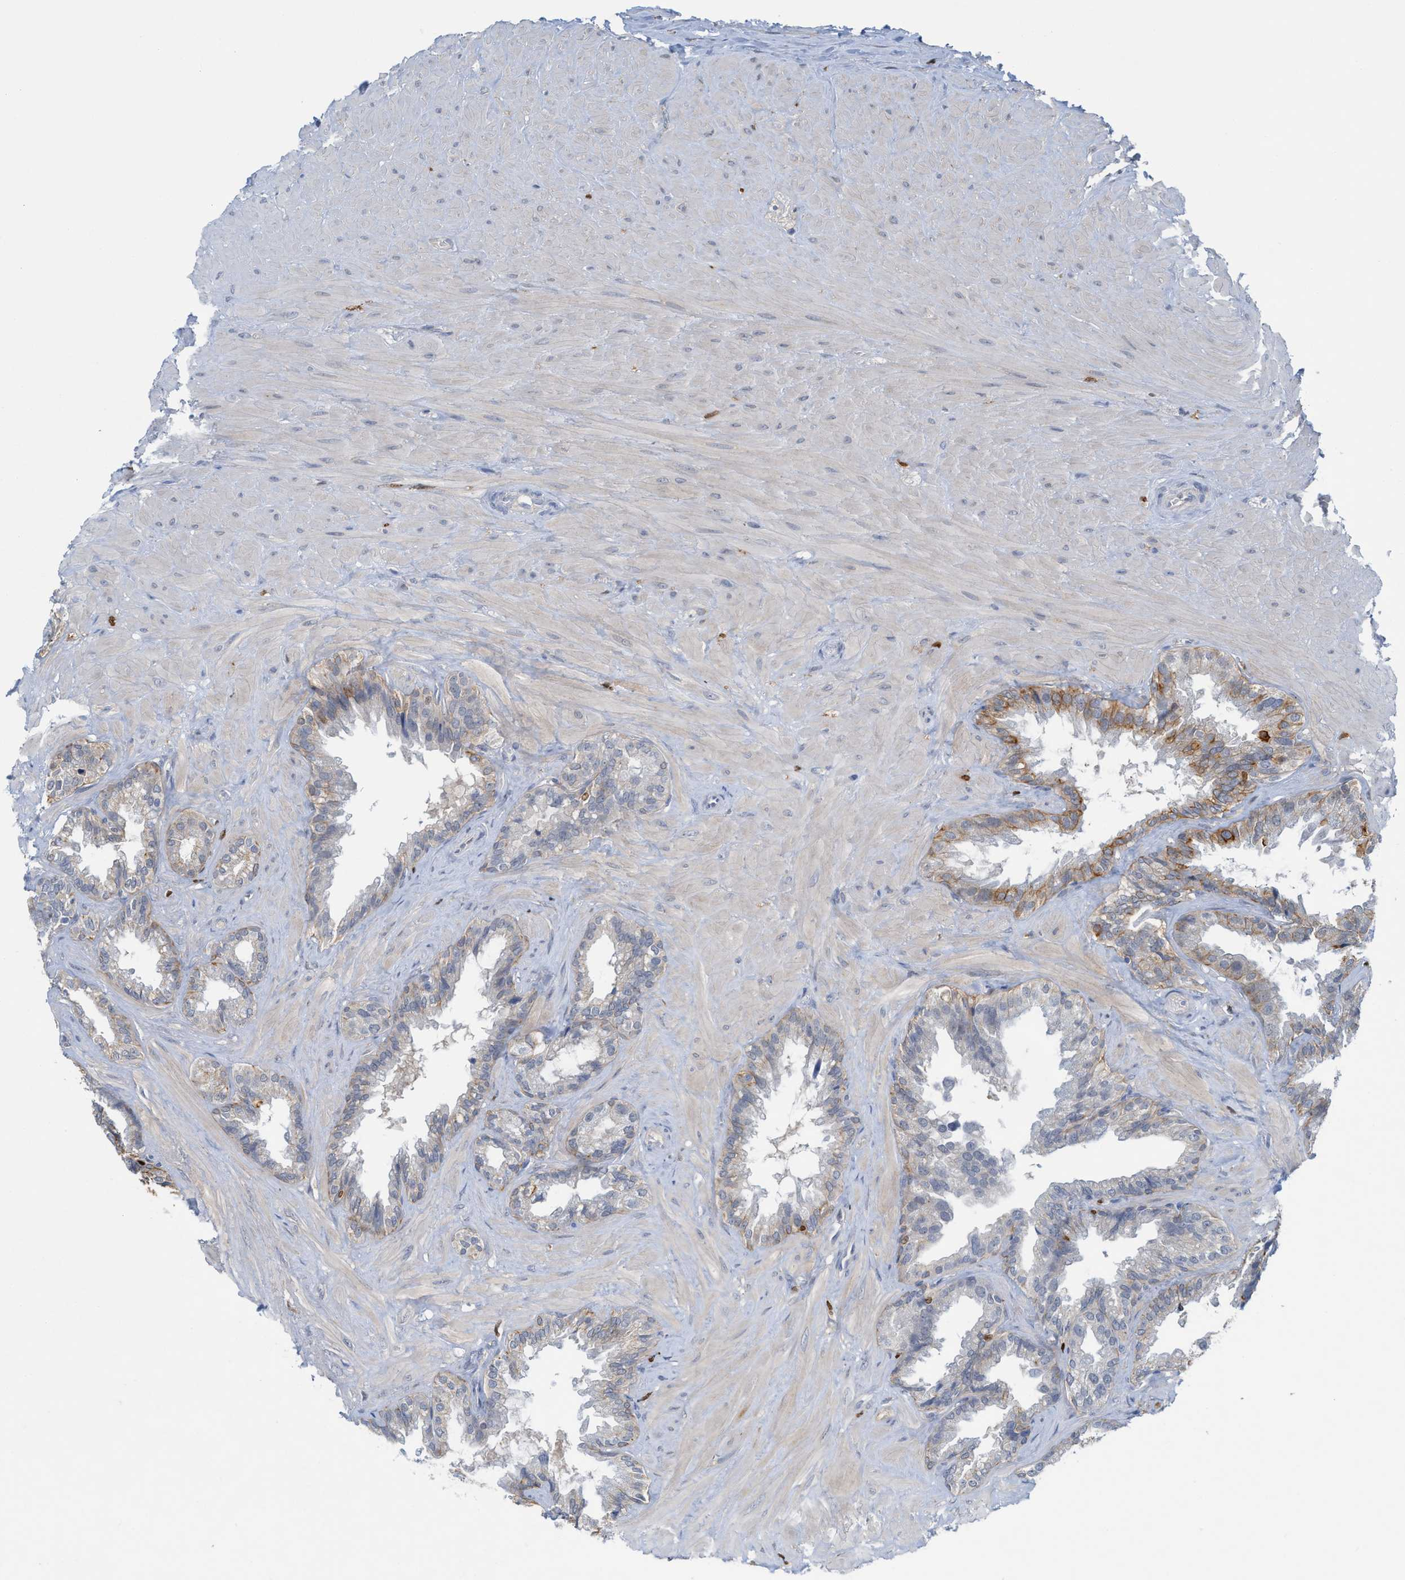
{"staining": {"intensity": "strong", "quantity": "25%-75%", "location": "cytoplasmic/membranous"}, "tissue": "seminal vesicle", "cell_type": "Glandular cells", "image_type": "normal", "snomed": [{"axis": "morphology", "description": "Normal tissue, NOS"}, {"axis": "topography", "description": "Seminal veicle"}], "caption": "Human seminal vesicle stained with a protein marker exhibits strong staining in glandular cells.", "gene": "SH3D19", "patient": {"sex": "male", "age": 46}}